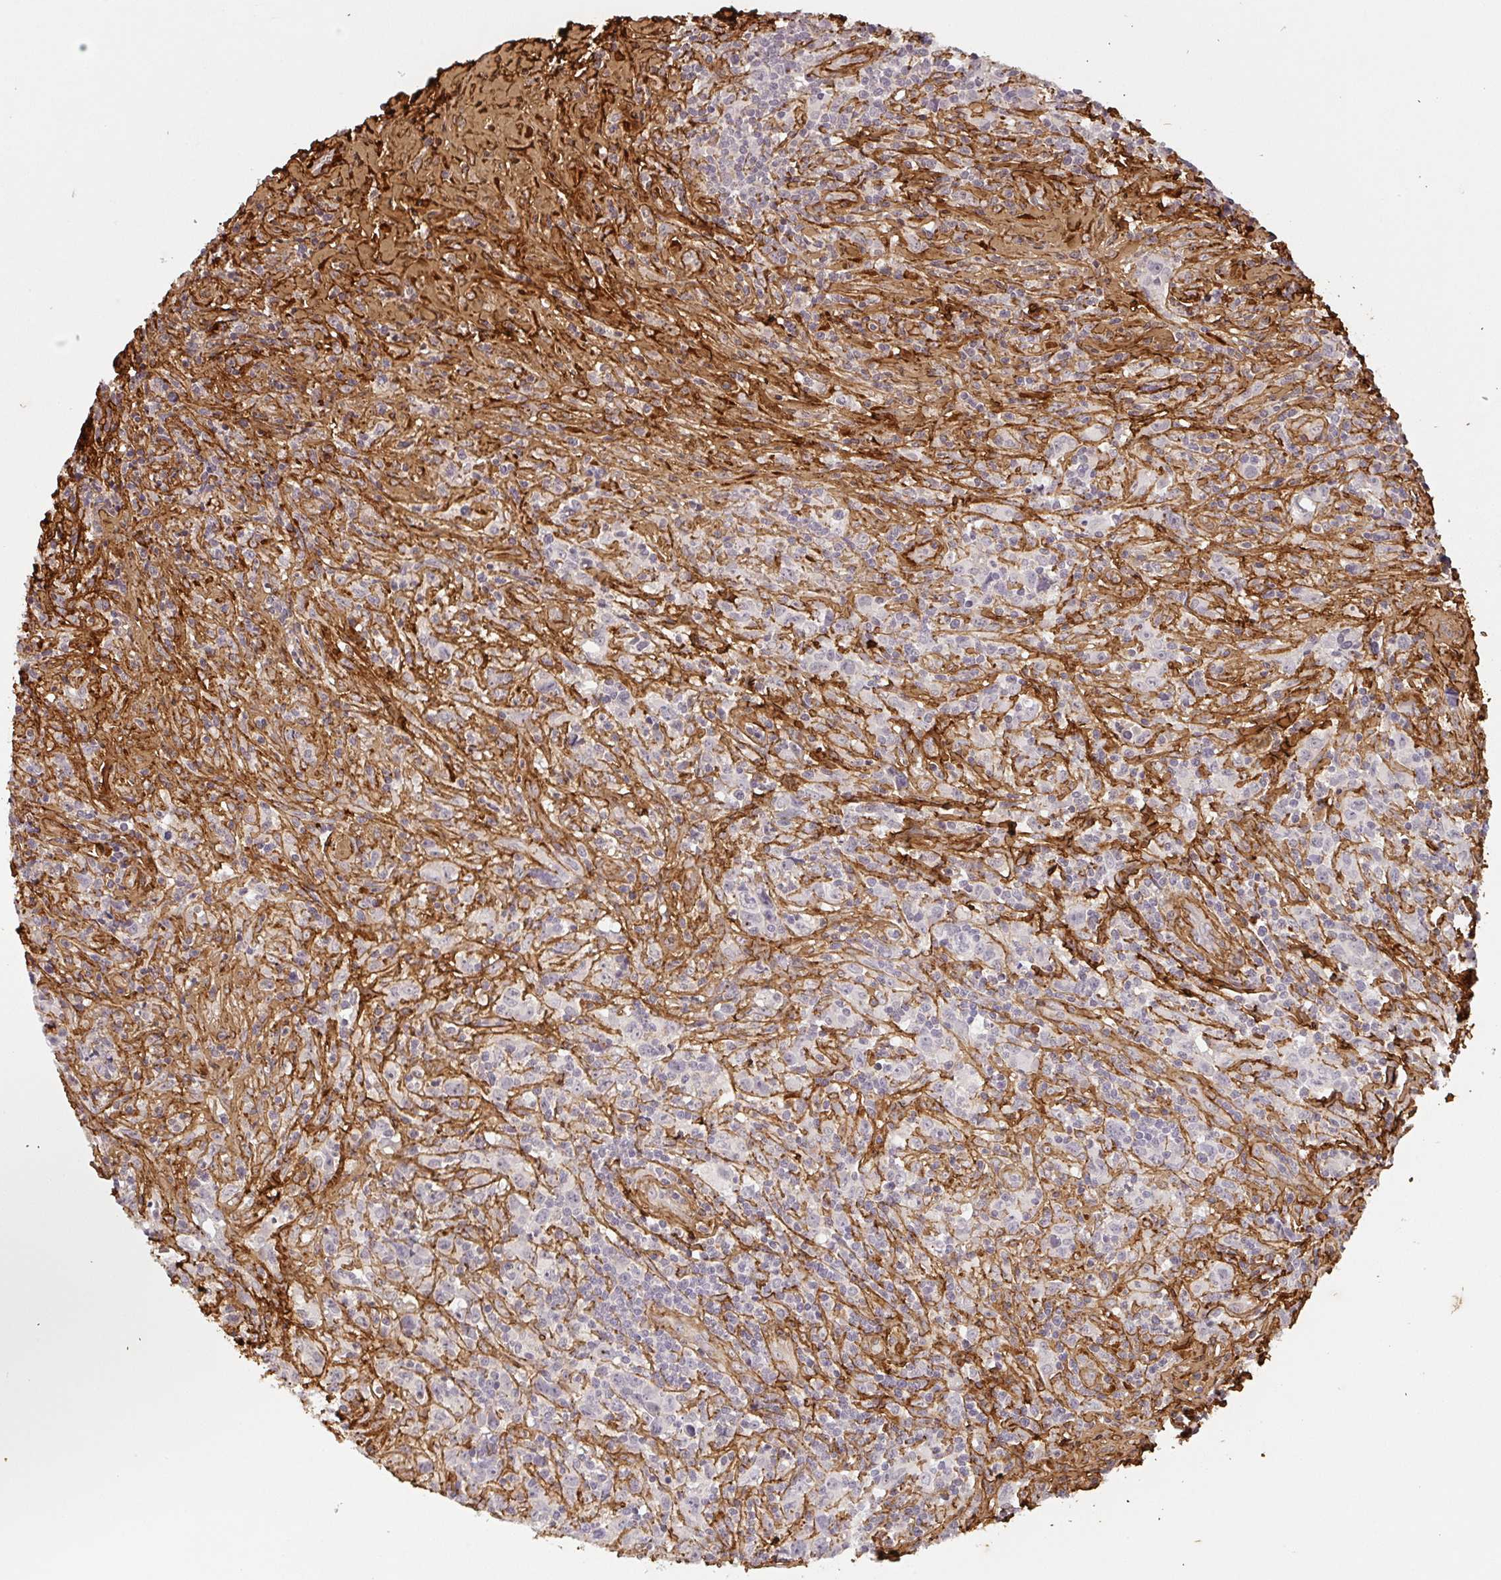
{"staining": {"intensity": "negative", "quantity": "none", "location": "none"}, "tissue": "lymphoma", "cell_type": "Tumor cells", "image_type": "cancer", "snomed": [{"axis": "morphology", "description": "Hodgkin's disease, NOS"}, {"axis": "topography", "description": "Lymph node"}], "caption": "DAB (3,3'-diaminobenzidine) immunohistochemical staining of human lymphoma displays no significant expression in tumor cells. The staining was performed using DAB (3,3'-diaminobenzidine) to visualize the protein expression in brown, while the nuclei were stained in blue with hematoxylin (Magnification: 20x).", "gene": "COL3A1", "patient": {"sex": "female", "age": 18}}